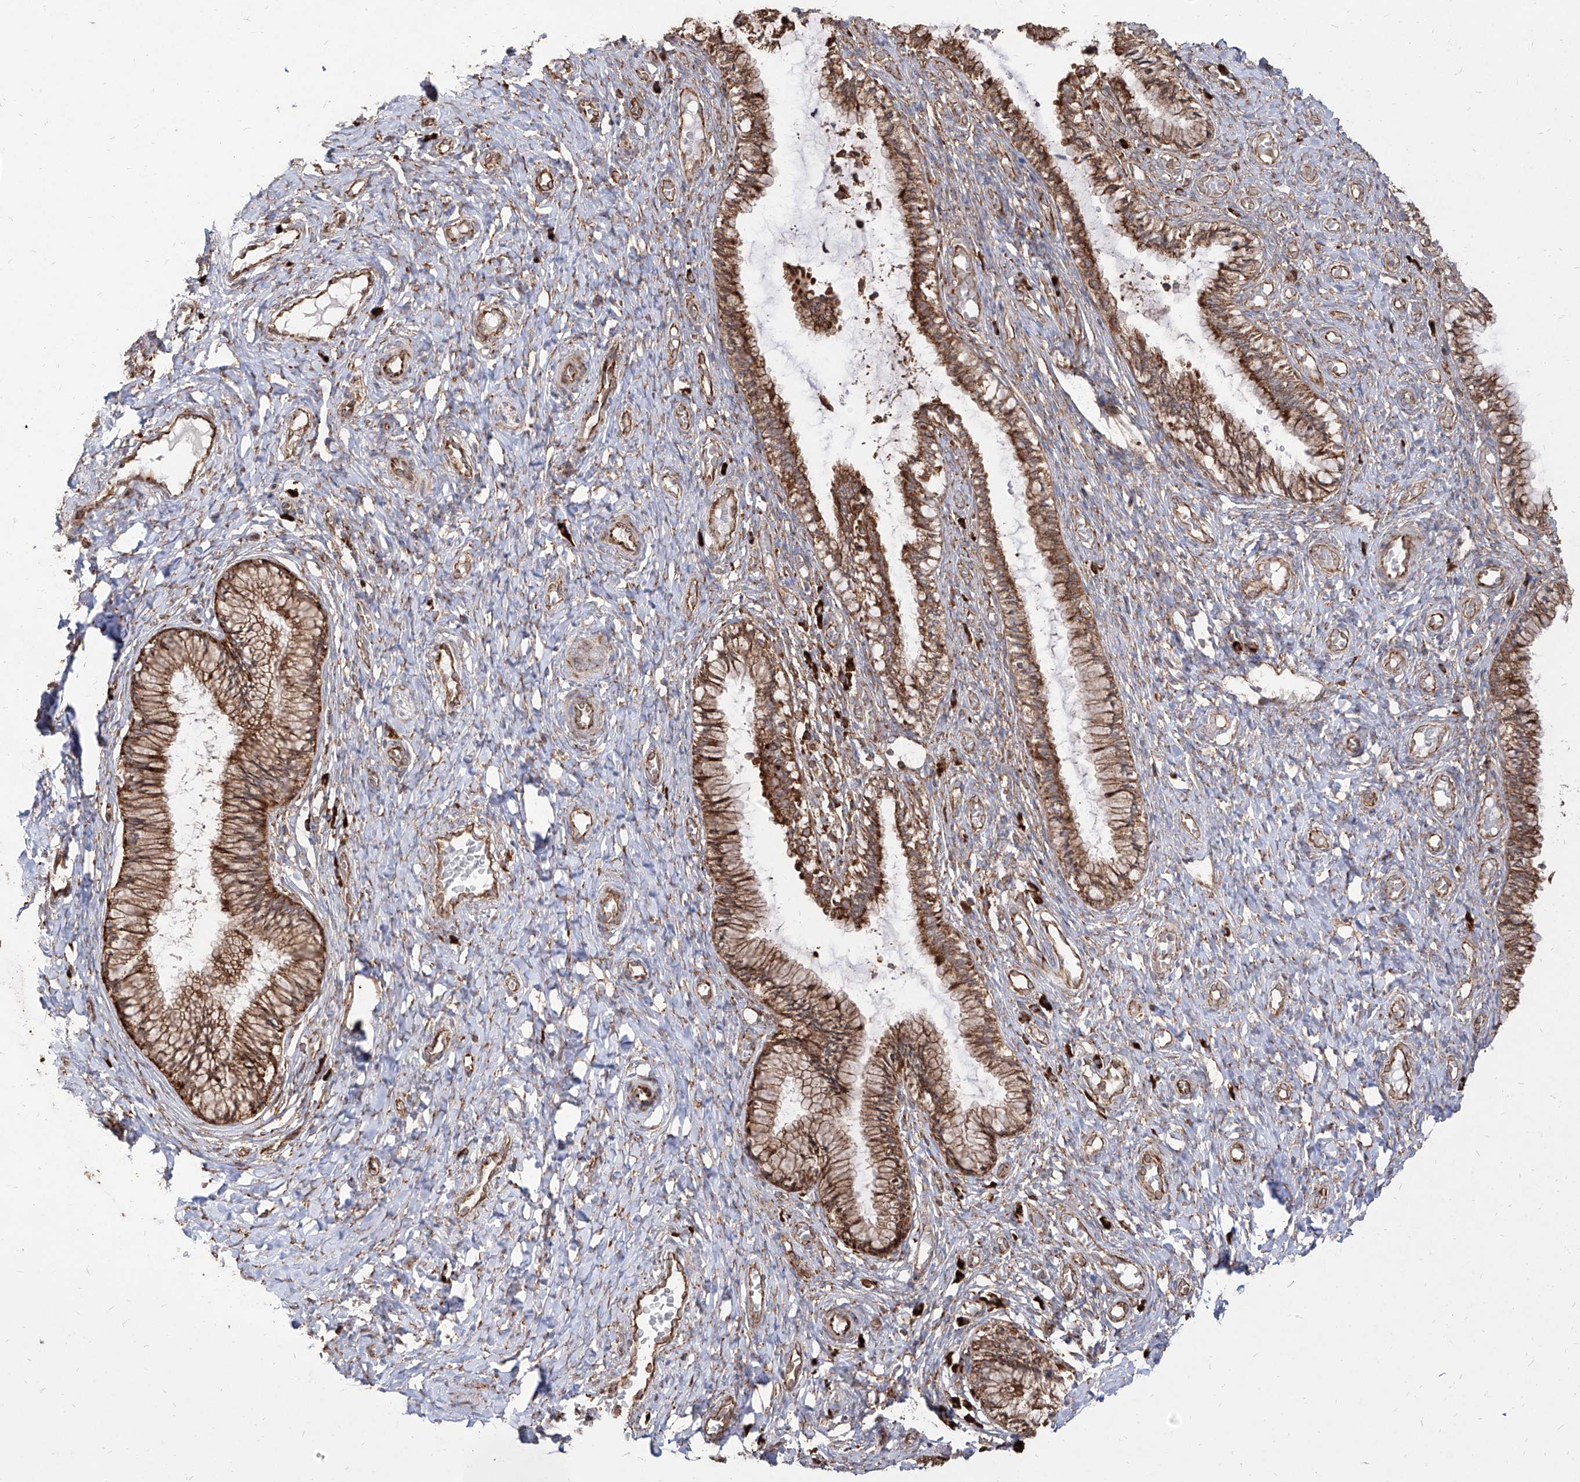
{"staining": {"intensity": "moderate", "quantity": ">75%", "location": "cytoplasmic/membranous"}, "tissue": "cervix", "cell_type": "Glandular cells", "image_type": "normal", "snomed": [{"axis": "morphology", "description": "Normal tissue, NOS"}, {"axis": "topography", "description": "Cervix"}], "caption": "A histopathology image showing moderate cytoplasmic/membranous staining in approximately >75% of glandular cells in normal cervix, as visualized by brown immunohistochemical staining.", "gene": "RPS25", "patient": {"sex": "female", "age": 27}}